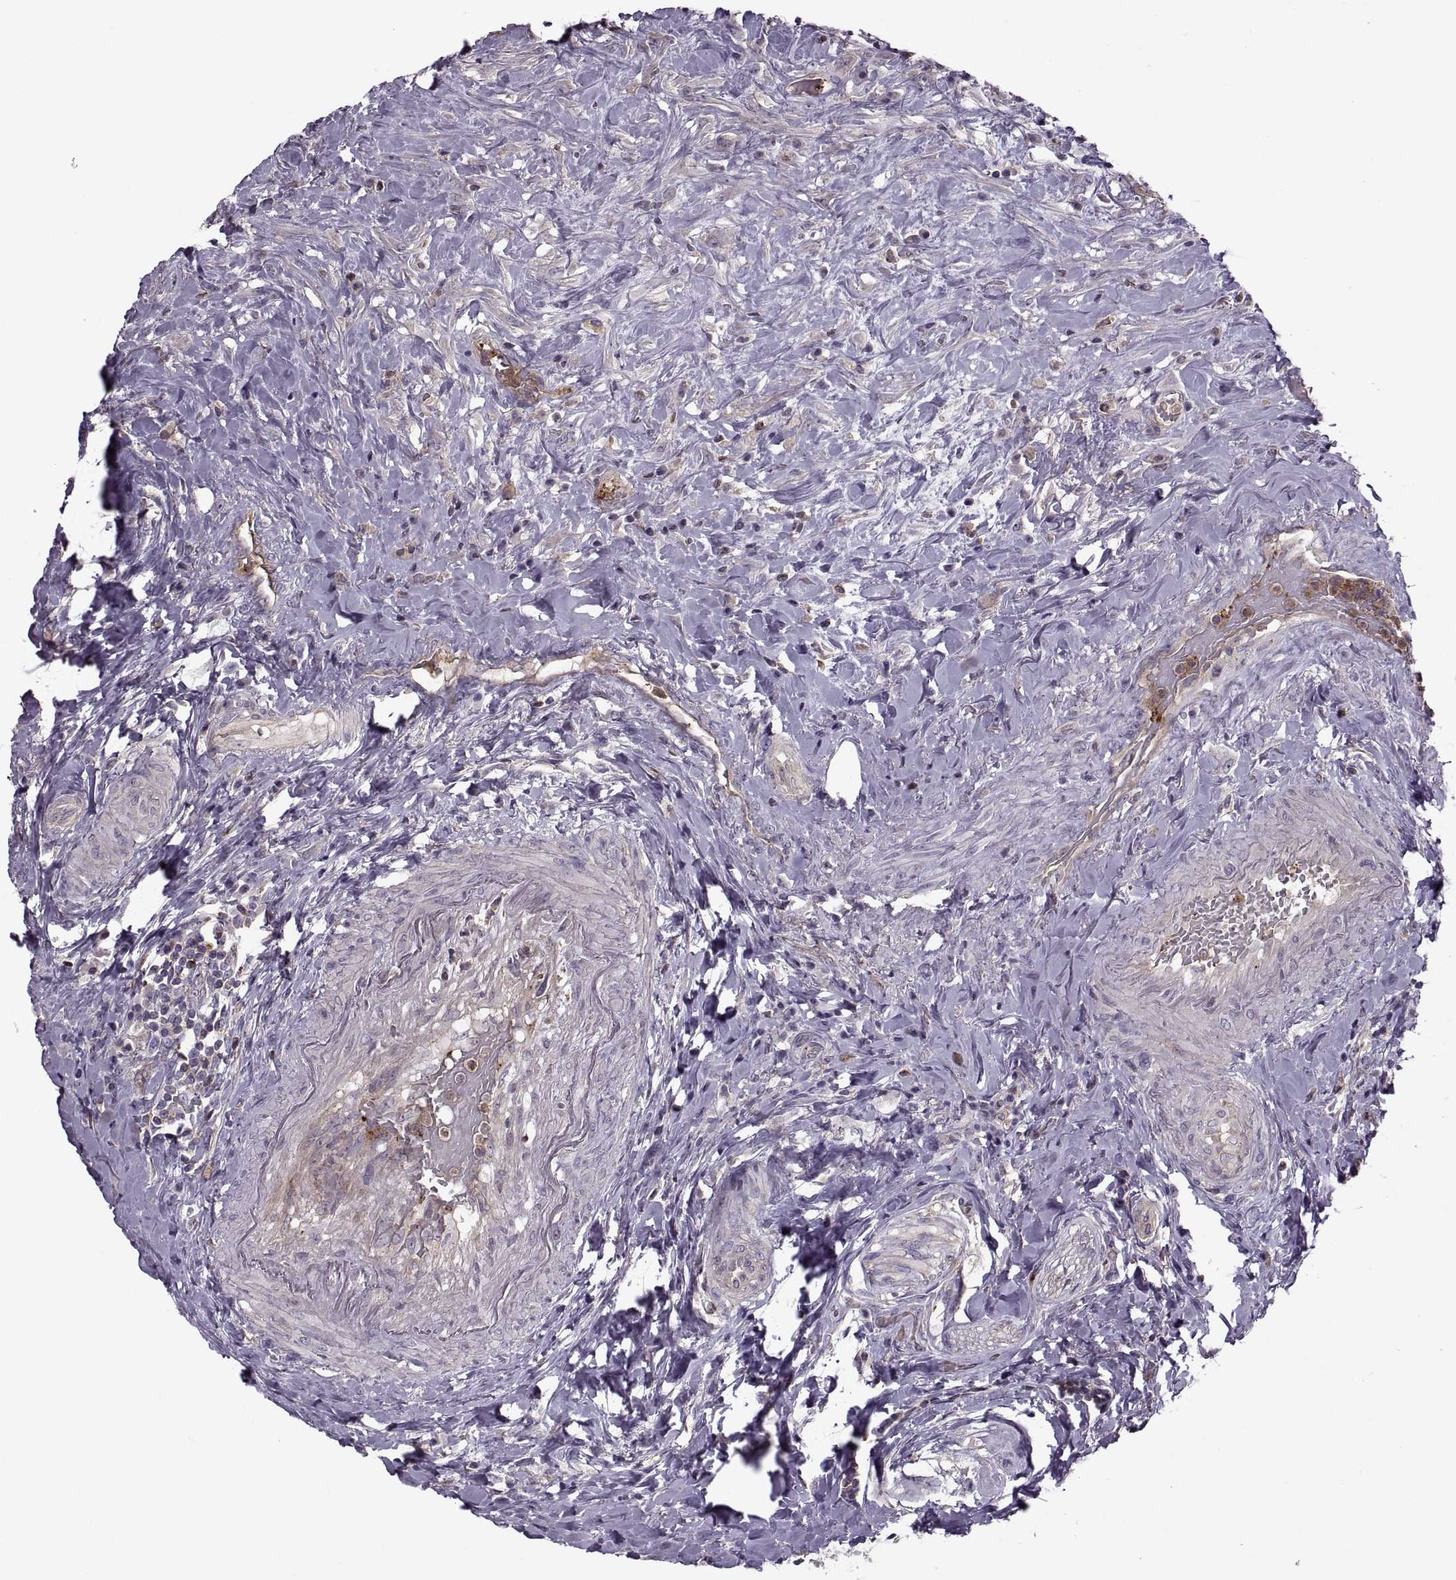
{"staining": {"intensity": "moderate", "quantity": "25%-75%", "location": "cytoplasmic/membranous"}, "tissue": "urothelial cancer", "cell_type": "Tumor cells", "image_type": "cancer", "snomed": [{"axis": "morphology", "description": "Urothelial carcinoma, High grade"}, {"axis": "topography", "description": "Urinary bladder"}], "caption": "Immunohistochemistry image of neoplastic tissue: human high-grade urothelial carcinoma stained using immunohistochemistry (IHC) exhibits medium levels of moderate protein expression localized specifically in the cytoplasmic/membranous of tumor cells, appearing as a cytoplasmic/membranous brown color.", "gene": "SLC2A3", "patient": {"sex": "male", "age": 79}}